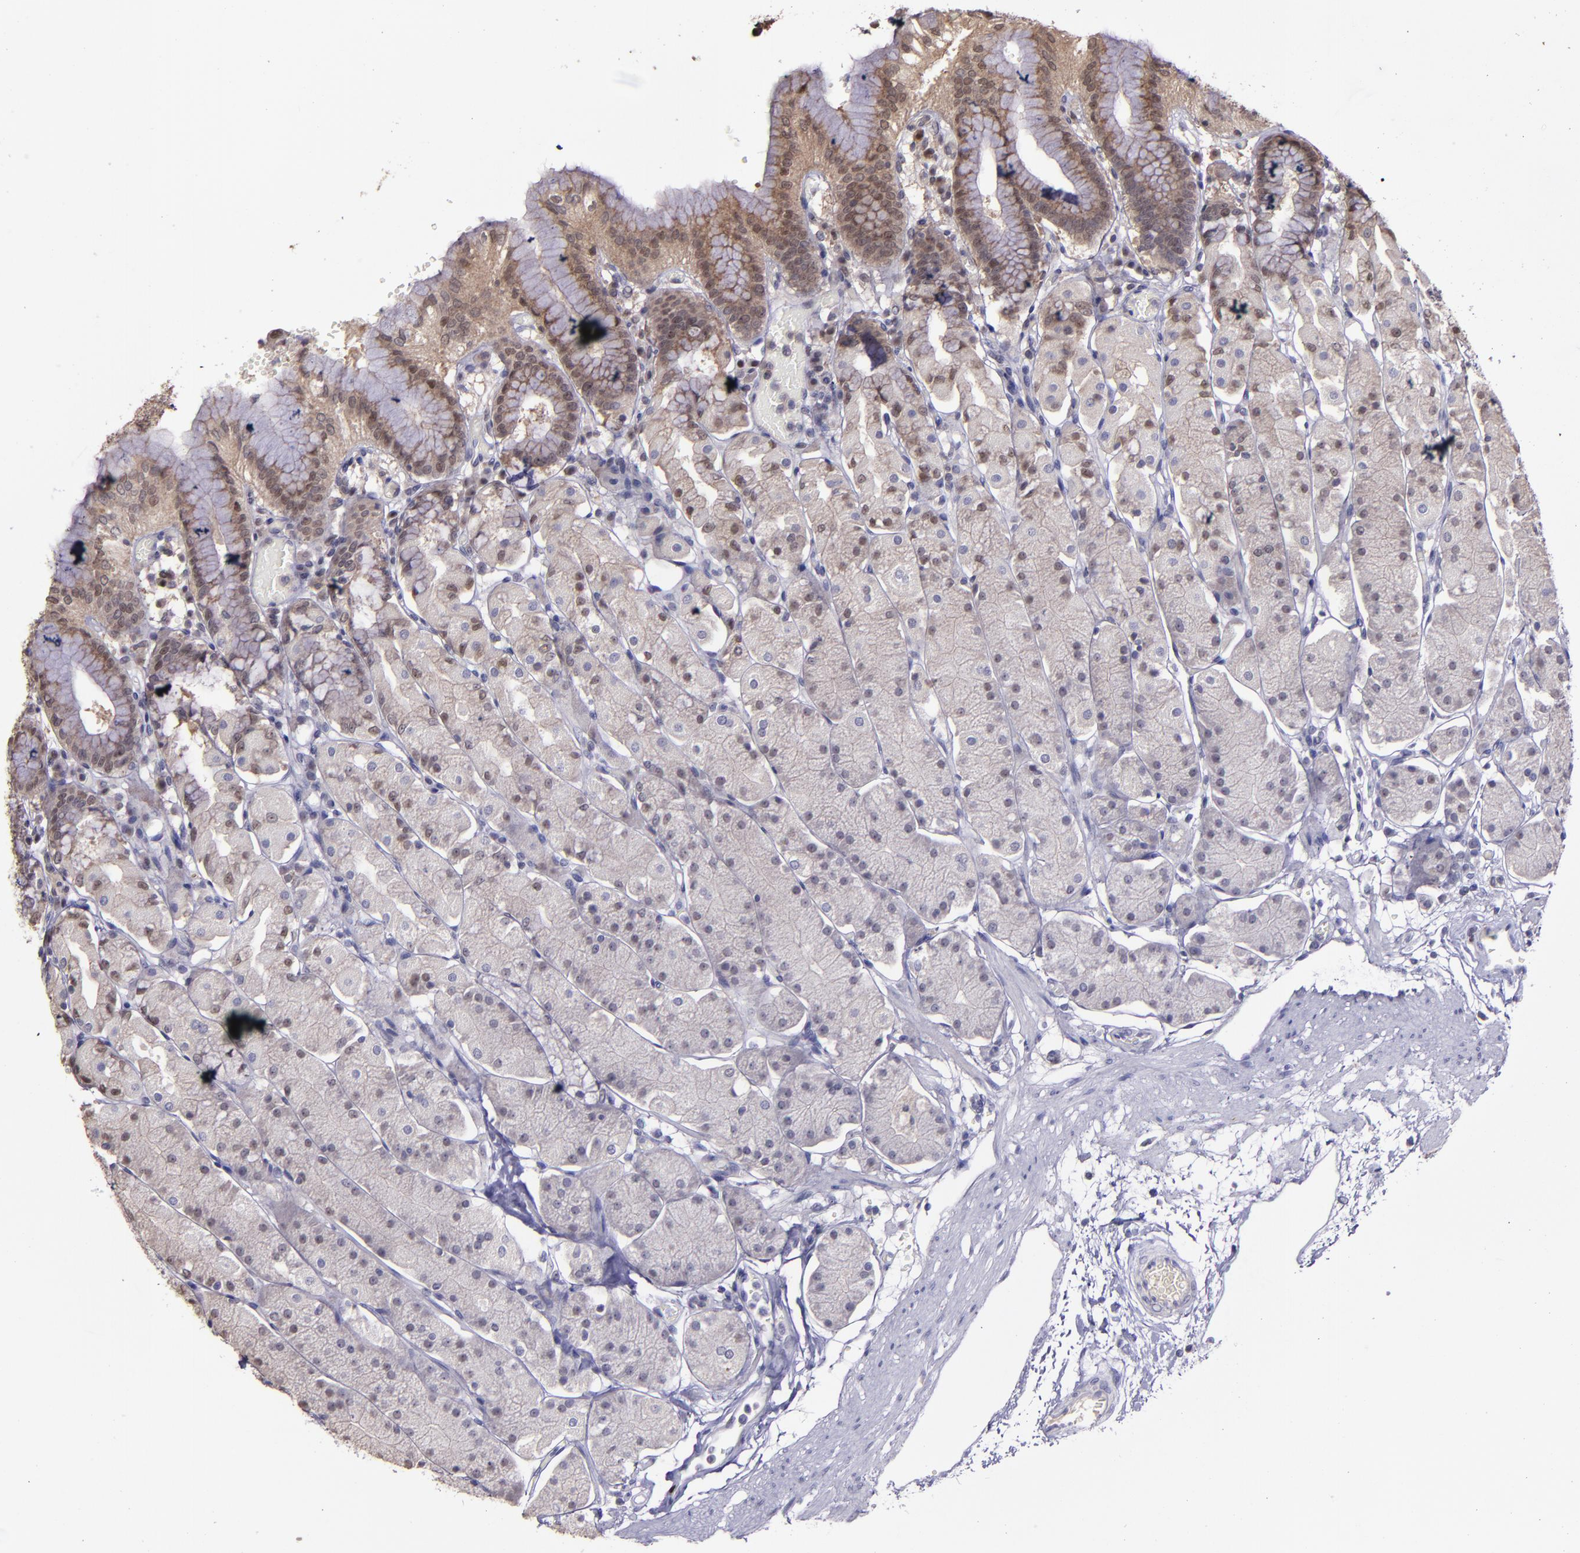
{"staining": {"intensity": "moderate", "quantity": "<25%", "location": "cytoplasmic/membranous,nuclear"}, "tissue": "stomach", "cell_type": "Glandular cells", "image_type": "normal", "snomed": [{"axis": "morphology", "description": "Normal tissue, NOS"}, {"axis": "topography", "description": "Stomach, upper"}, {"axis": "topography", "description": "Stomach"}], "caption": "Moderate cytoplasmic/membranous,nuclear protein expression is present in approximately <25% of glandular cells in stomach. (brown staining indicates protein expression, while blue staining denotes nuclei).", "gene": "SERPINF2", "patient": {"sex": "male", "age": 76}}